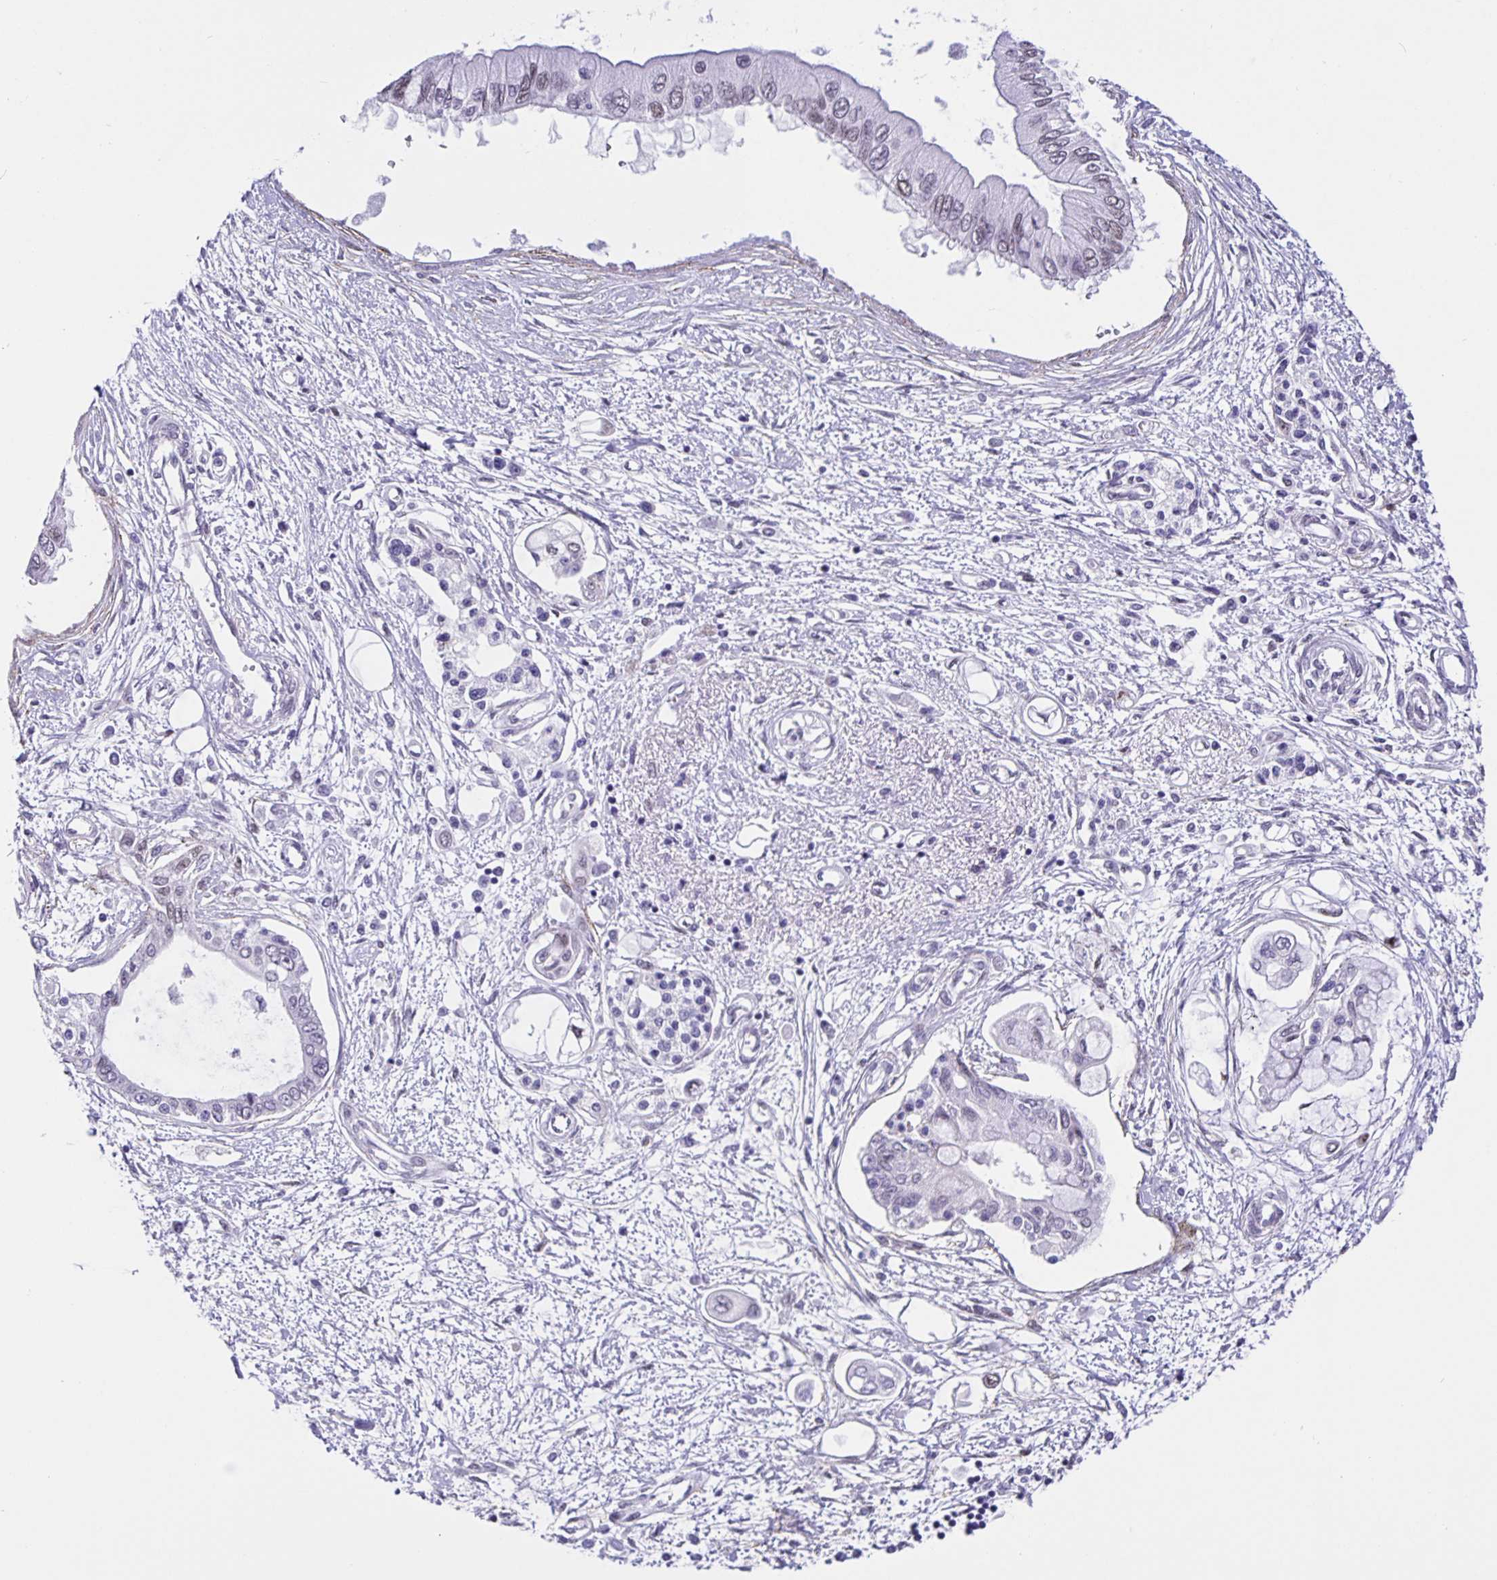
{"staining": {"intensity": "weak", "quantity": "25%-75%", "location": "nuclear"}, "tissue": "pancreatic cancer", "cell_type": "Tumor cells", "image_type": "cancer", "snomed": [{"axis": "morphology", "description": "Adenocarcinoma, NOS"}, {"axis": "topography", "description": "Pancreas"}], "caption": "Human pancreatic adenocarcinoma stained with a brown dye shows weak nuclear positive positivity in about 25%-75% of tumor cells.", "gene": "FOSL2", "patient": {"sex": "female", "age": 77}}